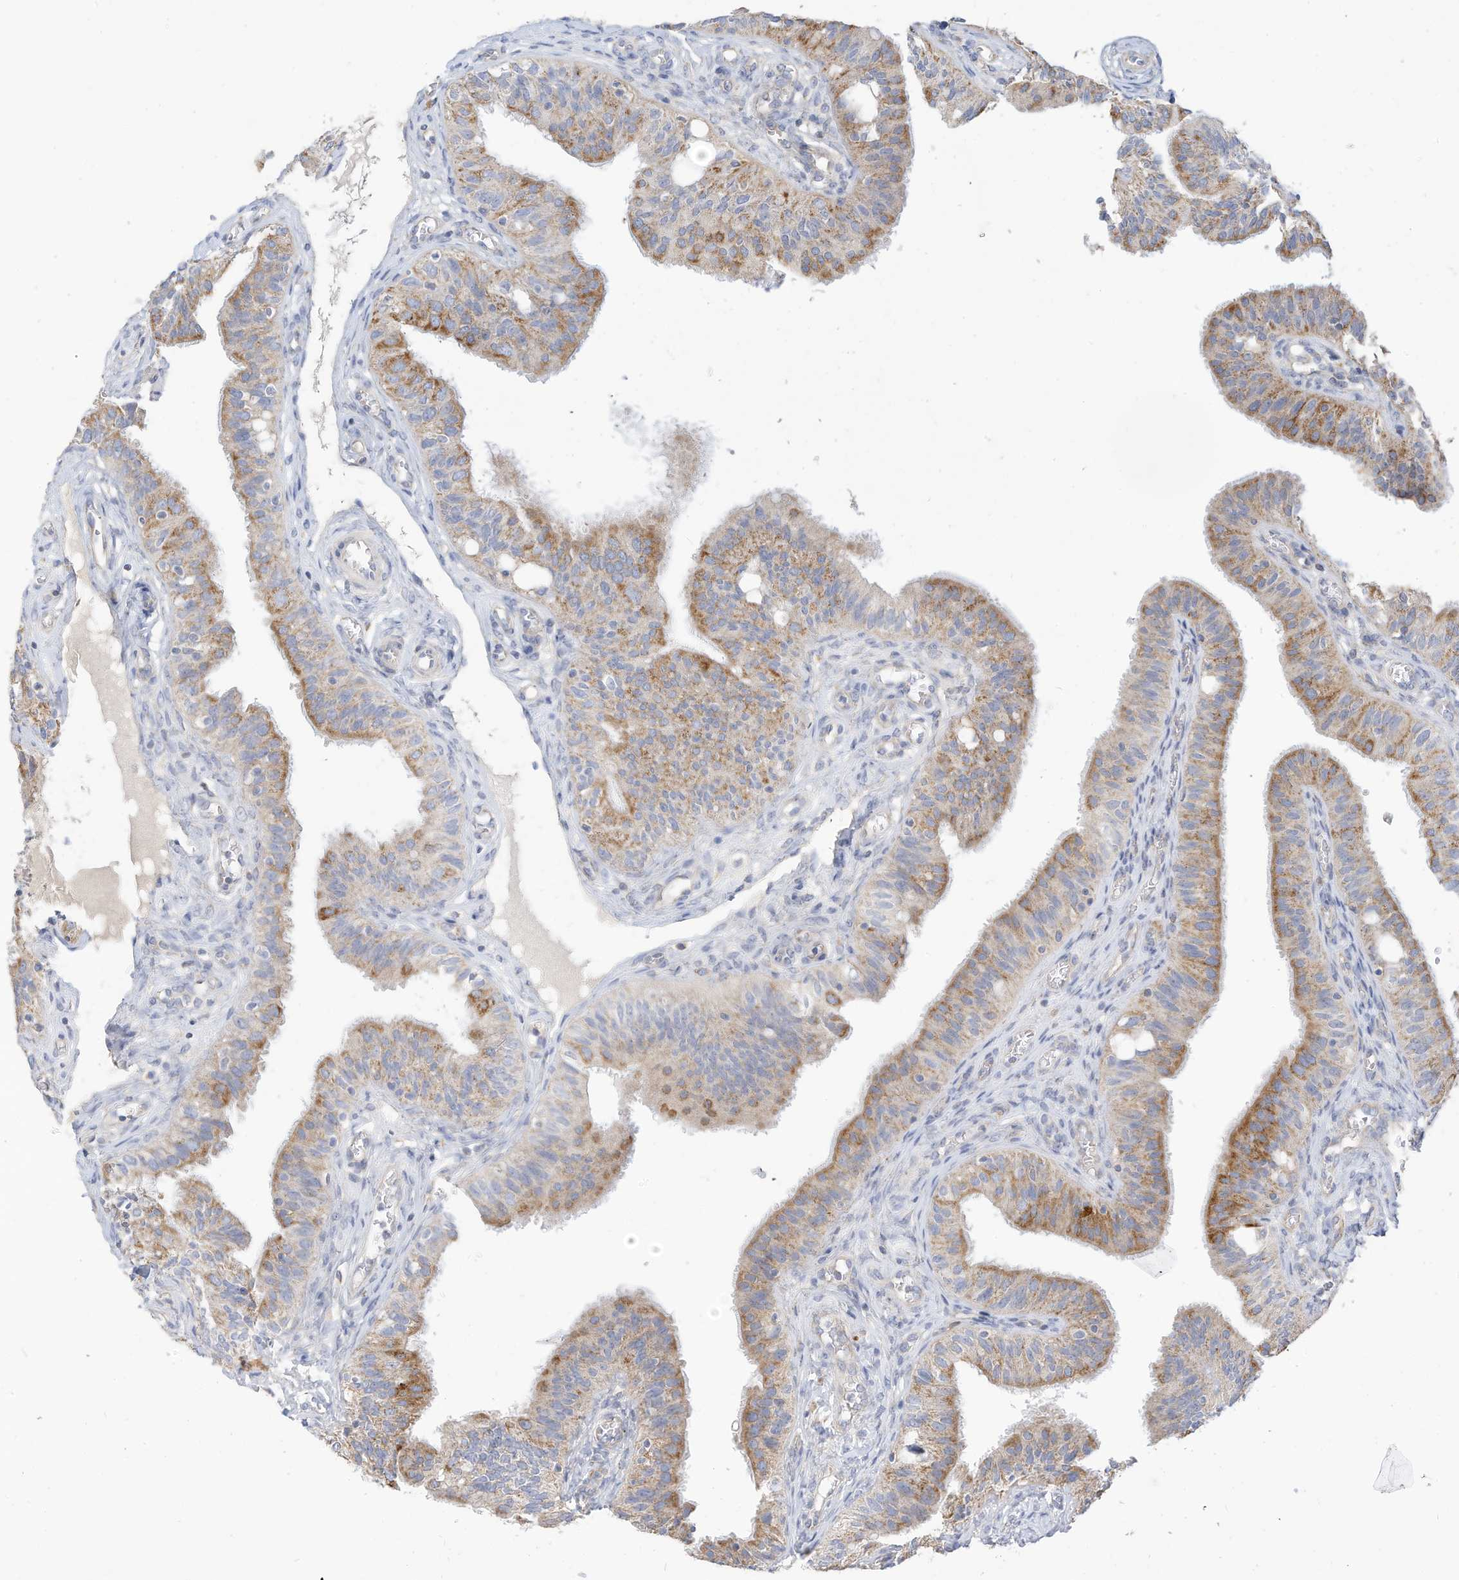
{"staining": {"intensity": "moderate", "quantity": "25%-75%", "location": "cytoplasmic/membranous"}, "tissue": "fallopian tube", "cell_type": "Glandular cells", "image_type": "normal", "snomed": [{"axis": "morphology", "description": "Normal tissue, NOS"}, {"axis": "topography", "description": "Fallopian tube"}, {"axis": "topography", "description": "Ovary"}], "caption": "A brown stain shows moderate cytoplasmic/membranous positivity of a protein in glandular cells of normal fallopian tube. (DAB (3,3'-diaminobenzidine) IHC with brightfield microscopy, high magnification).", "gene": "RHOH", "patient": {"sex": "female", "age": 42}}